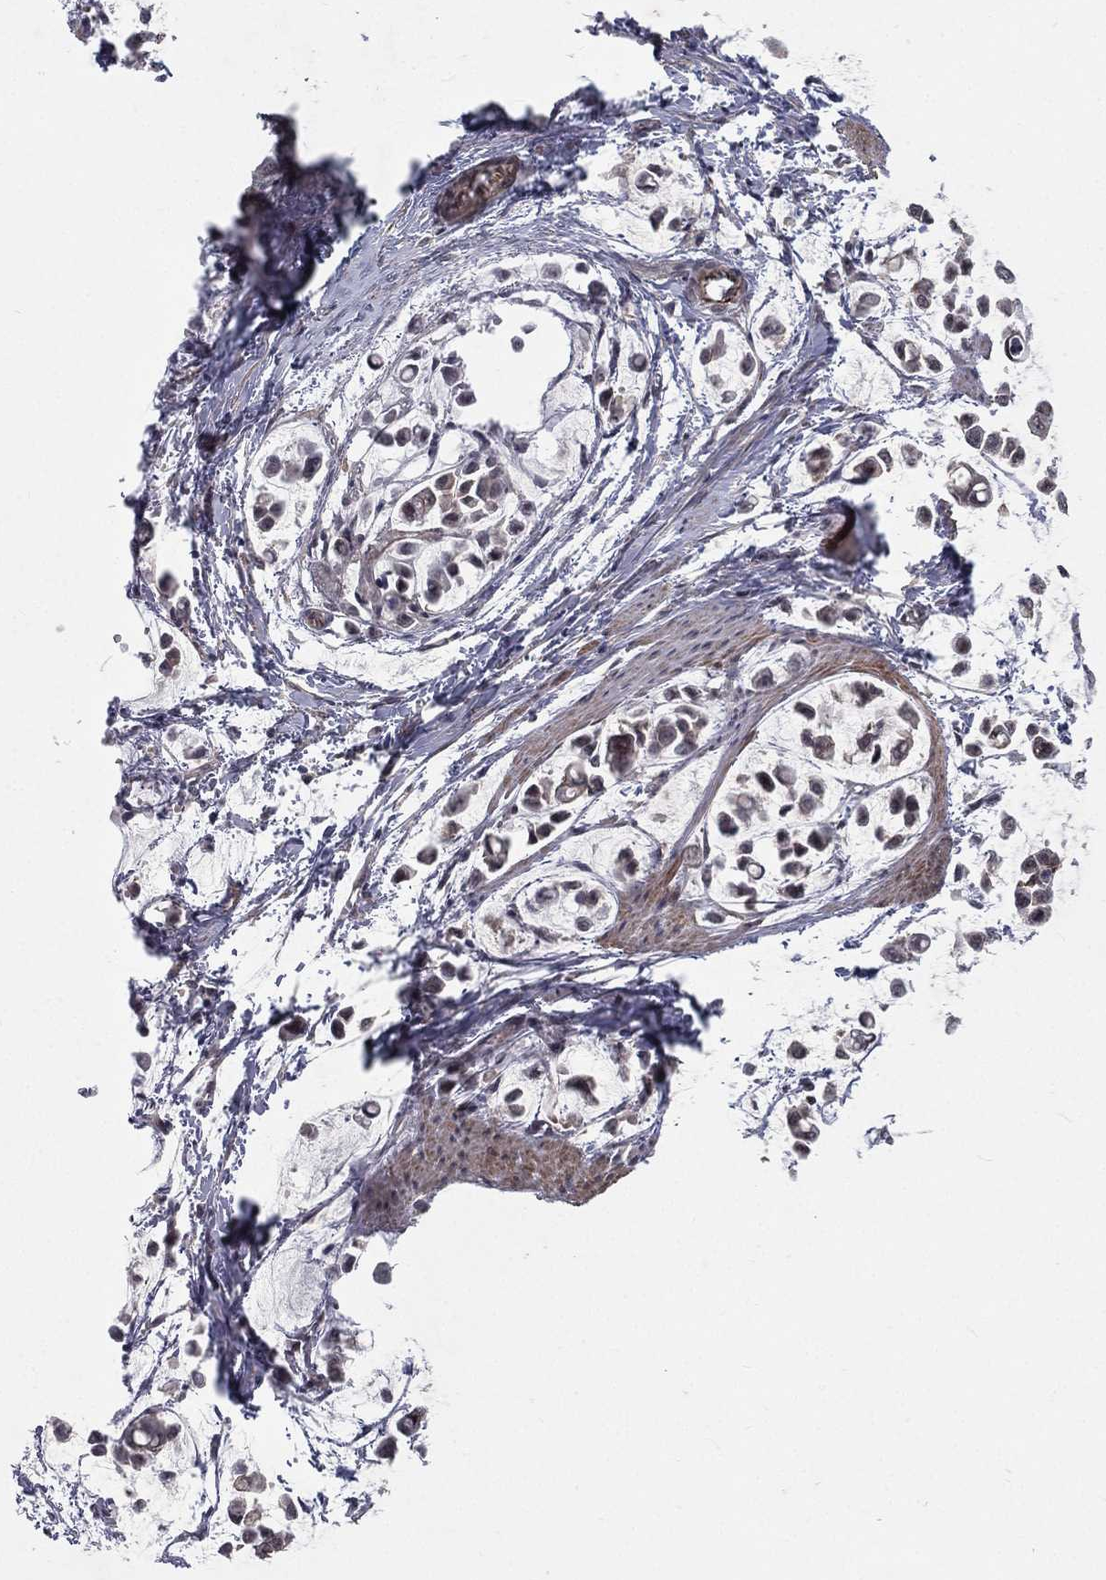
{"staining": {"intensity": "moderate", "quantity": "<25%", "location": "nuclear"}, "tissue": "stomach cancer", "cell_type": "Tumor cells", "image_type": "cancer", "snomed": [{"axis": "morphology", "description": "Adenocarcinoma, NOS"}, {"axis": "topography", "description": "Stomach"}], "caption": "Human adenocarcinoma (stomach) stained for a protein (brown) exhibits moderate nuclear positive expression in approximately <25% of tumor cells.", "gene": "MORC2", "patient": {"sex": "male", "age": 82}}